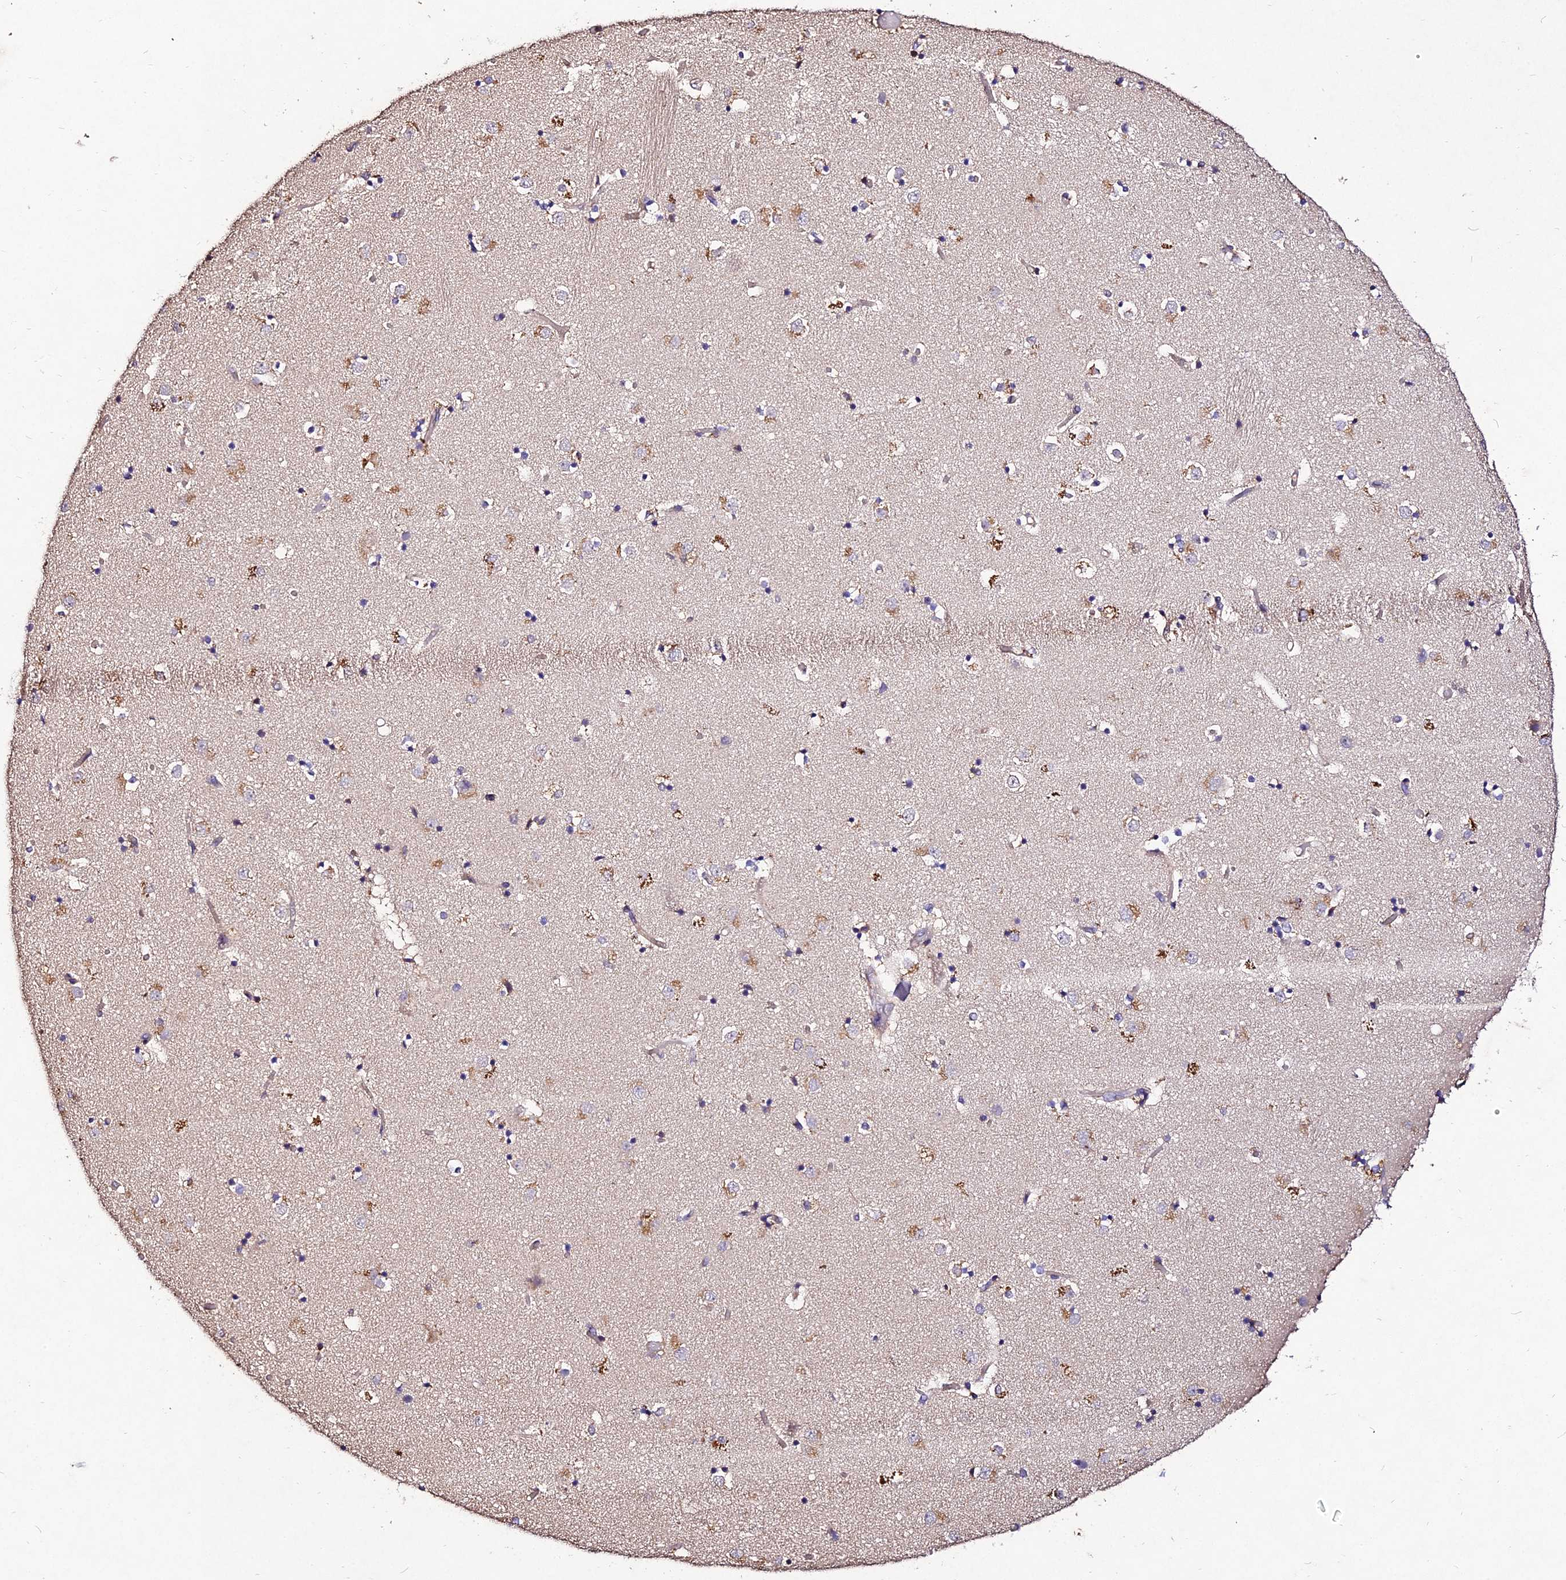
{"staining": {"intensity": "negative", "quantity": "none", "location": "none"}, "tissue": "caudate", "cell_type": "Glial cells", "image_type": "normal", "snomed": [{"axis": "morphology", "description": "Normal tissue, NOS"}, {"axis": "topography", "description": "Lateral ventricle wall"}], "caption": "Caudate stained for a protein using immunohistochemistry (IHC) displays no expression glial cells.", "gene": "AP3M1", "patient": {"sex": "female", "age": 52}}